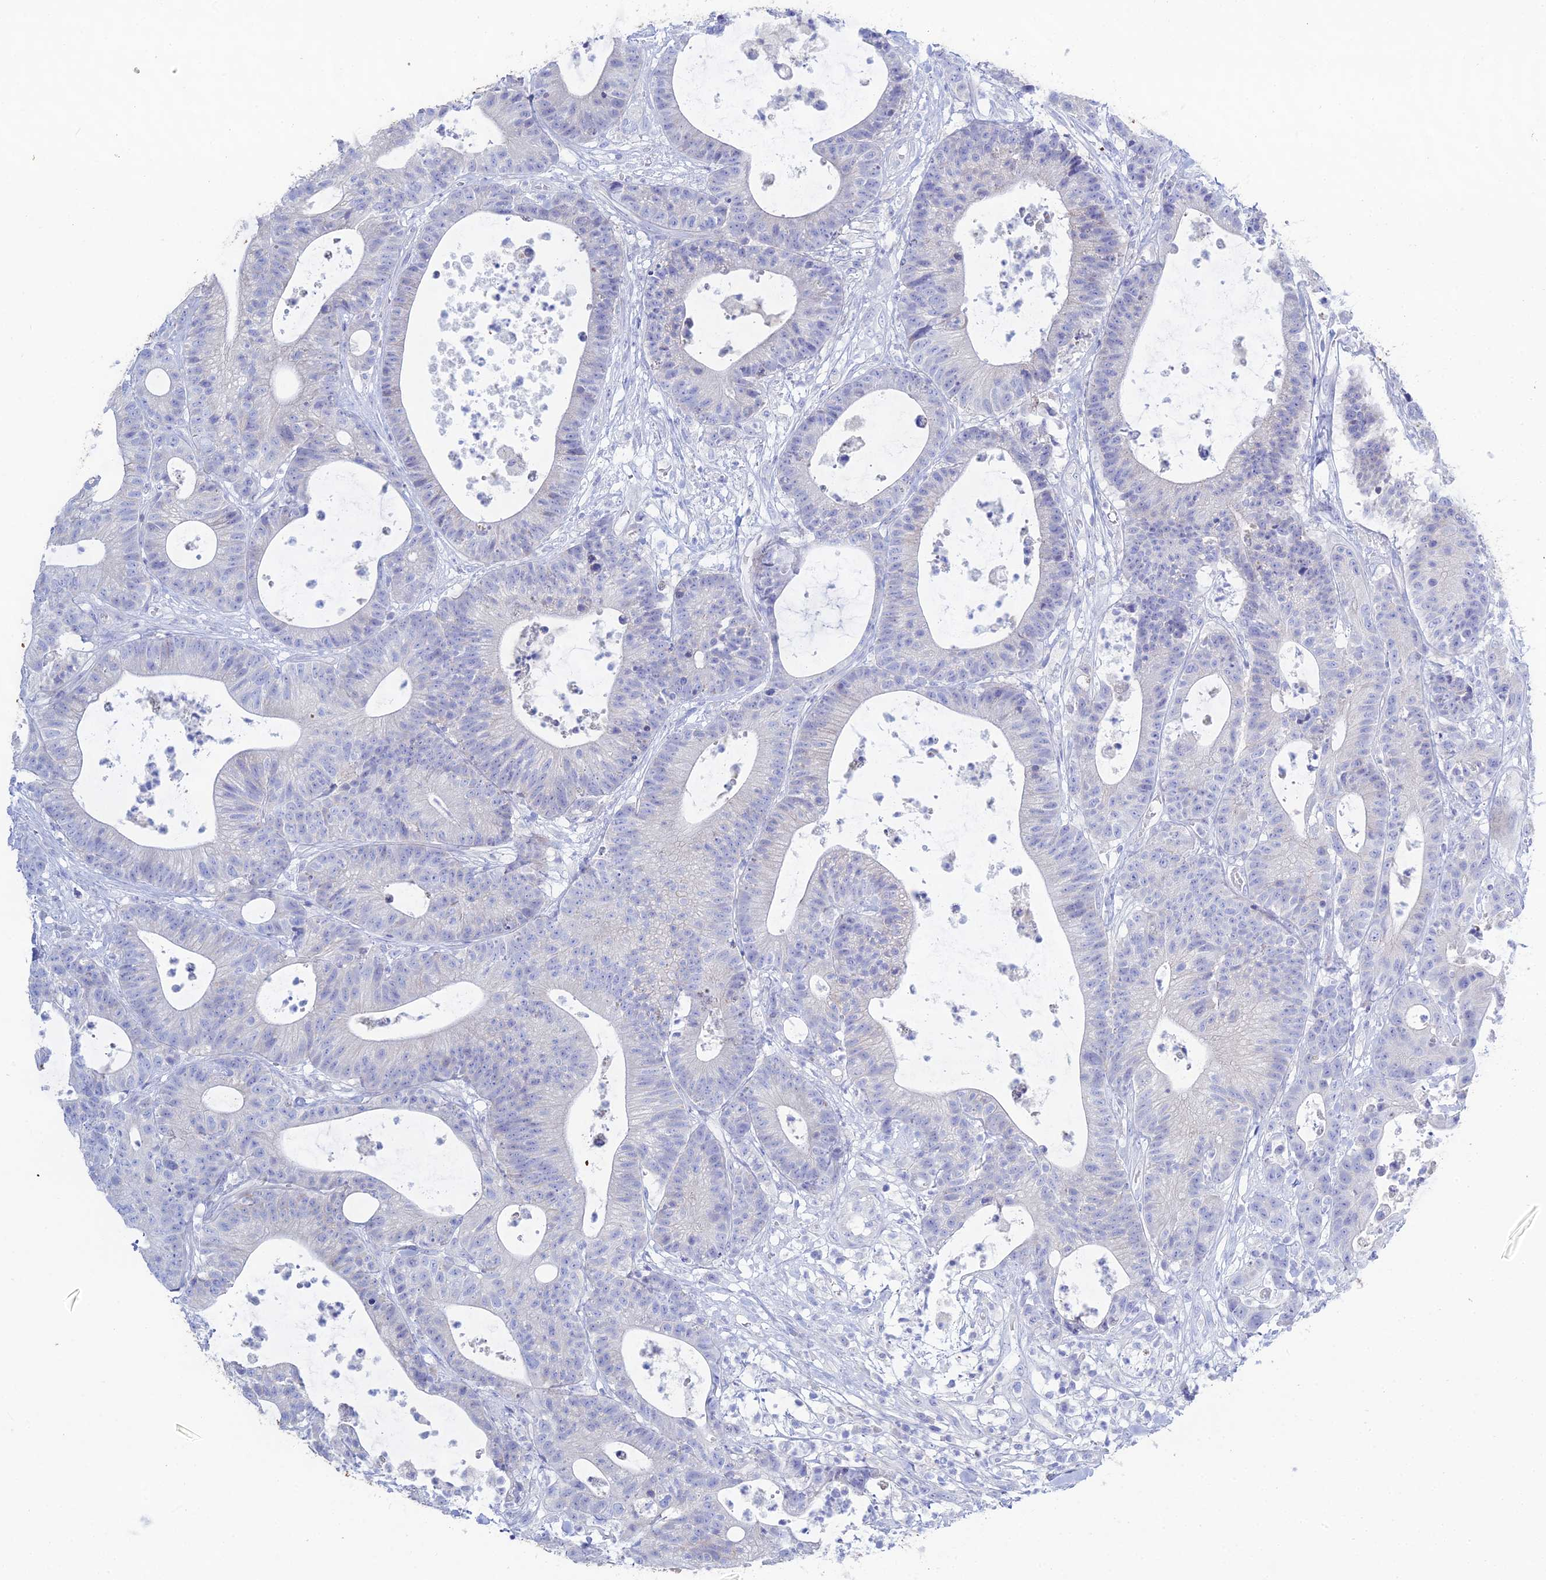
{"staining": {"intensity": "negative", "quantity": "none", "location": "none"}, "tissue": "colorectal cancer", "cell_type": "Tumor cells", "image_type": "cancer", "snomed": [{"axis": "morphology", "description": "Adenocarcinoma, NOS"}, {"axis": "topography", "description": "Colon"}], "caption": "Protein analysis of colorectal cancer displays no significant staining in tumor cells.", "gene": "DHX34", "patient": {"sex": "female", "age": 84}}